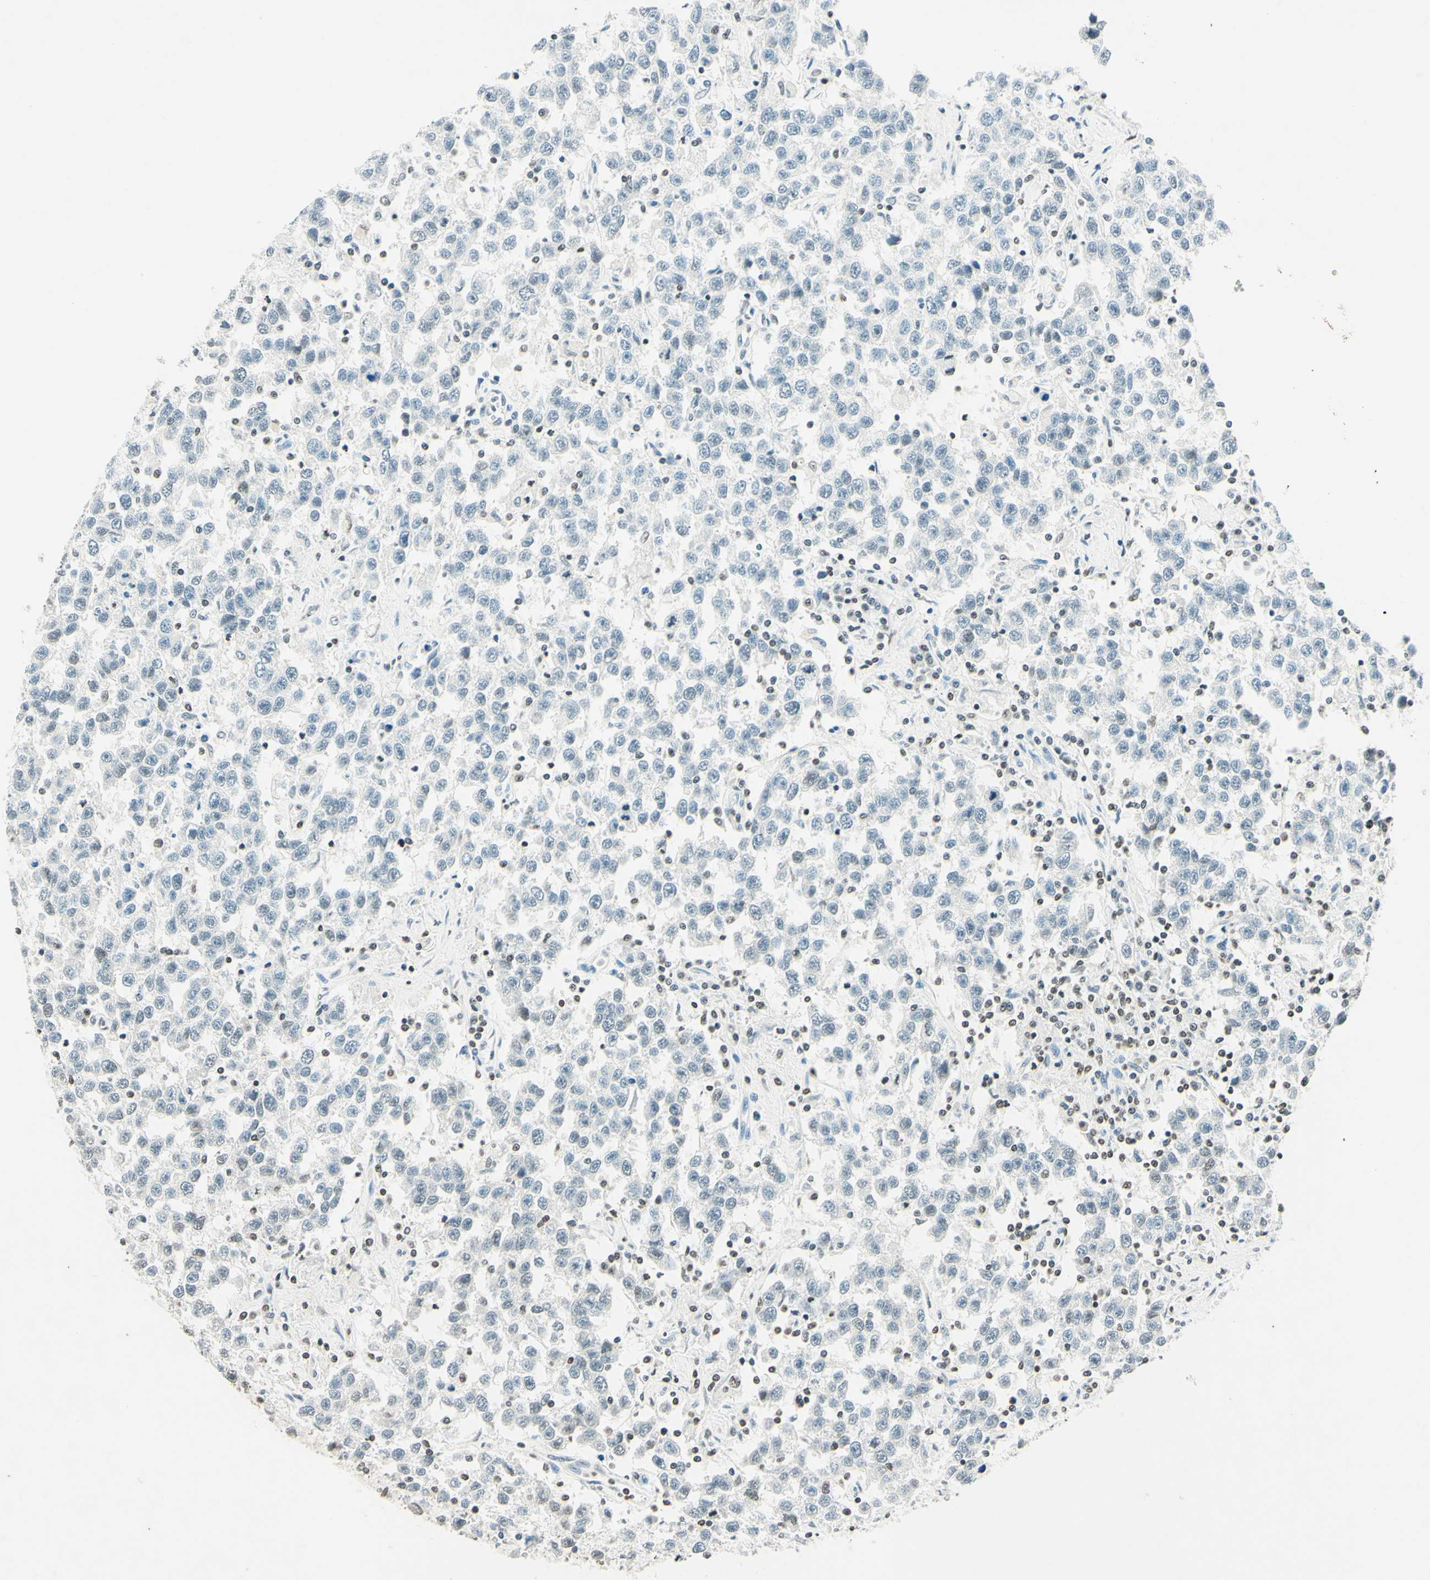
{"staining": {"intensity": "moderate", "quantity": "<25%", "location": "nuclear"}, "tissue": "testis cancer", "cell_type": "Tumor cells", "image_type": "cancer", "snomed": [{"axis": "morphology", "description": "Seminoma, NOS"}, {"axis": "topography", "description": "Testis"}], "caption": "The image reveals a brown stain indicating the presence of a protein in the nuclear of tumor cells in seminoma (testis).", "gene": "MSH2", "patient": {"sex": "male", "age": 41}}